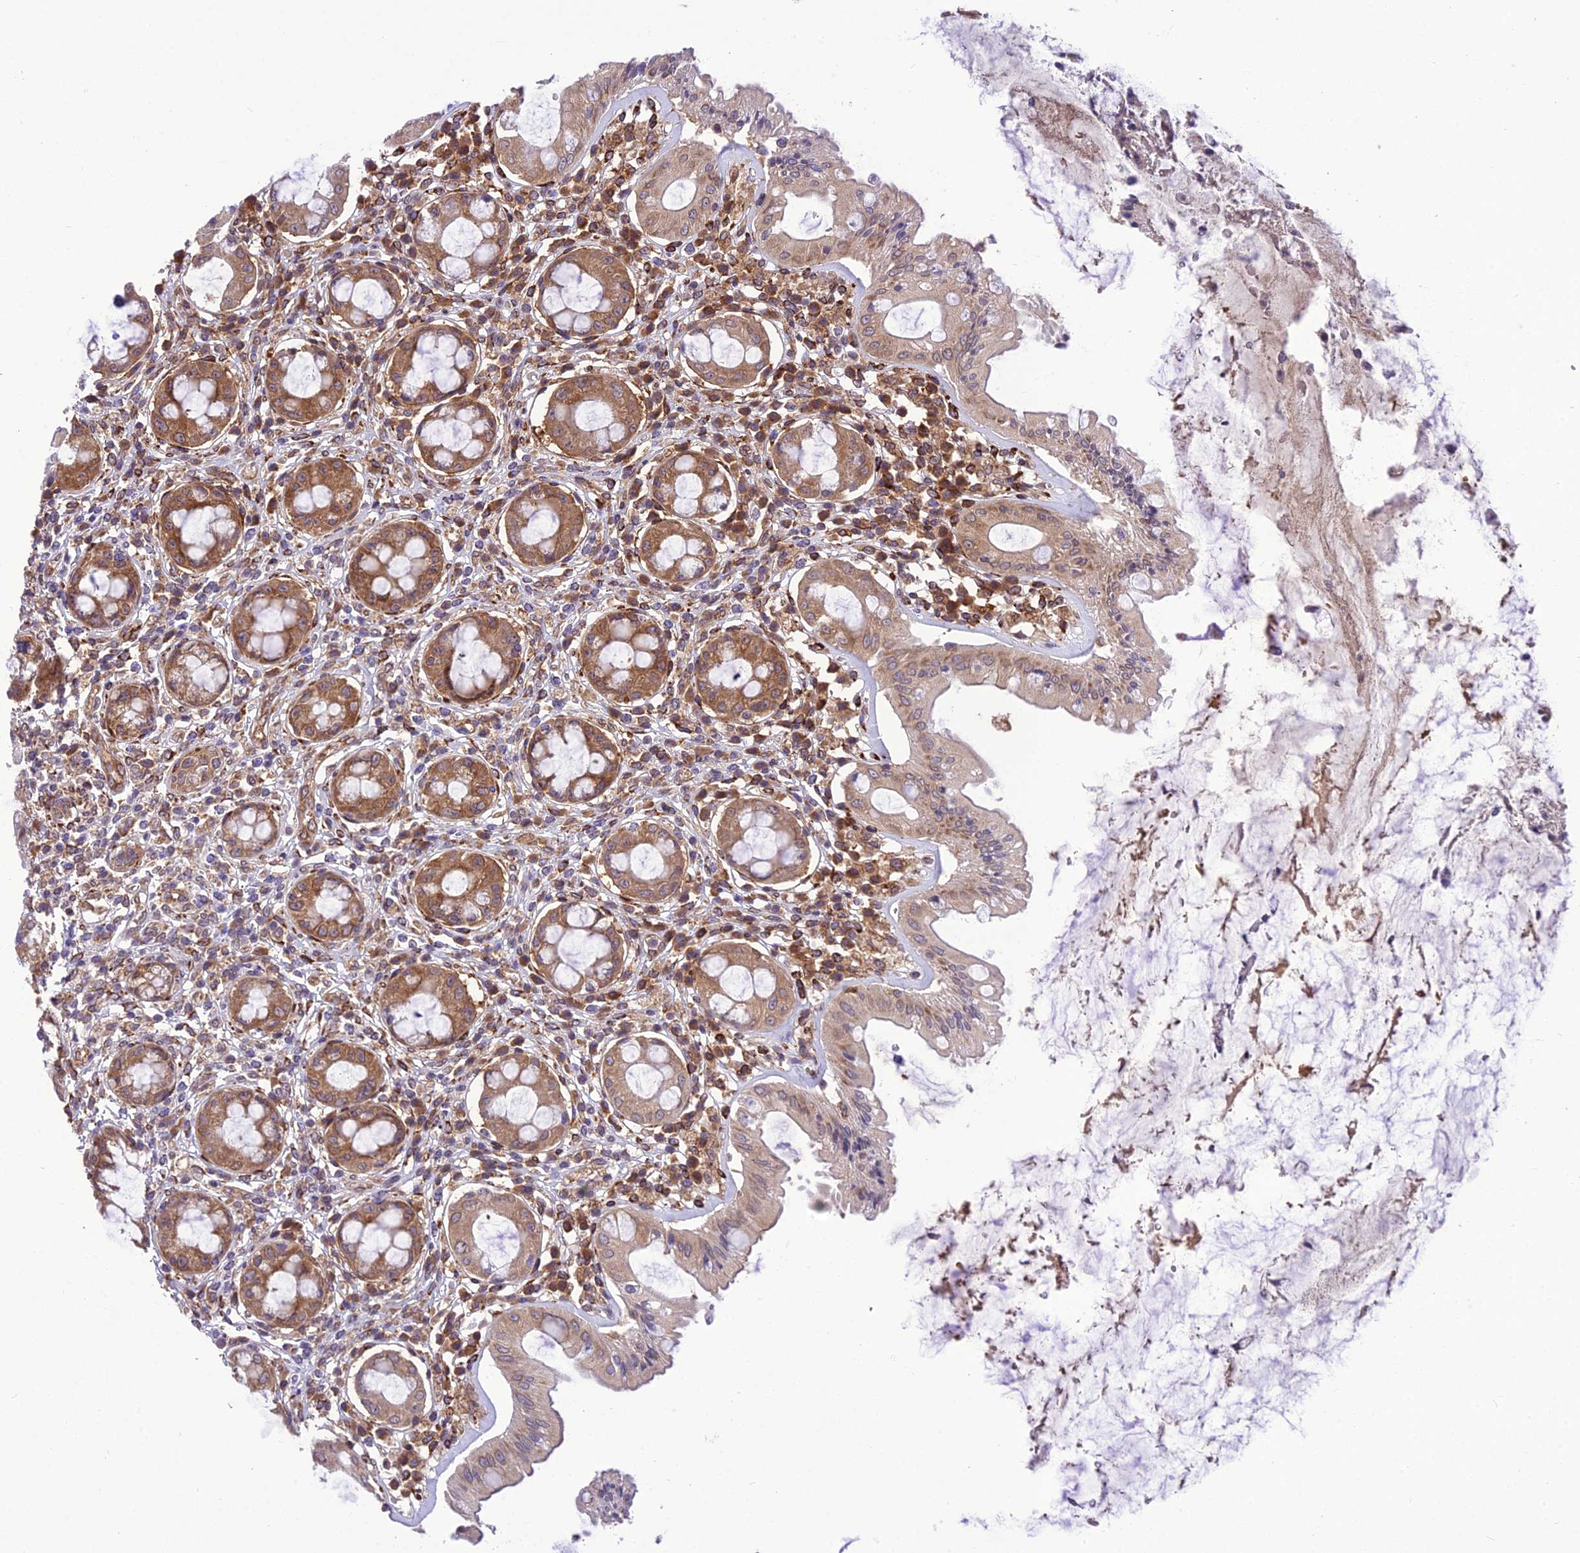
{"staining": {"intensity": "strong", "quantity": ">75%", "location": "cytoplasmic/membranous"}, "tissue": "rectum", "cell_type": "Glandular cells", "image_type": "normal", "snomed": [{"axis": "morphology", "description": "Normal tissue, NOS"}, {"axis": "topography", "description": "Rectum"}], "caption": "Protein analysis of benign rectum demonstrates strong cytoplasmic/membranous staining in about >75% of glandular cells. Using DAB (brown) and hematoxylin (blue) stains, captured at high magnification using brightfield microscopy.", "gene": "DHCR7", "patient": {"sex": "female", "age": 57}}